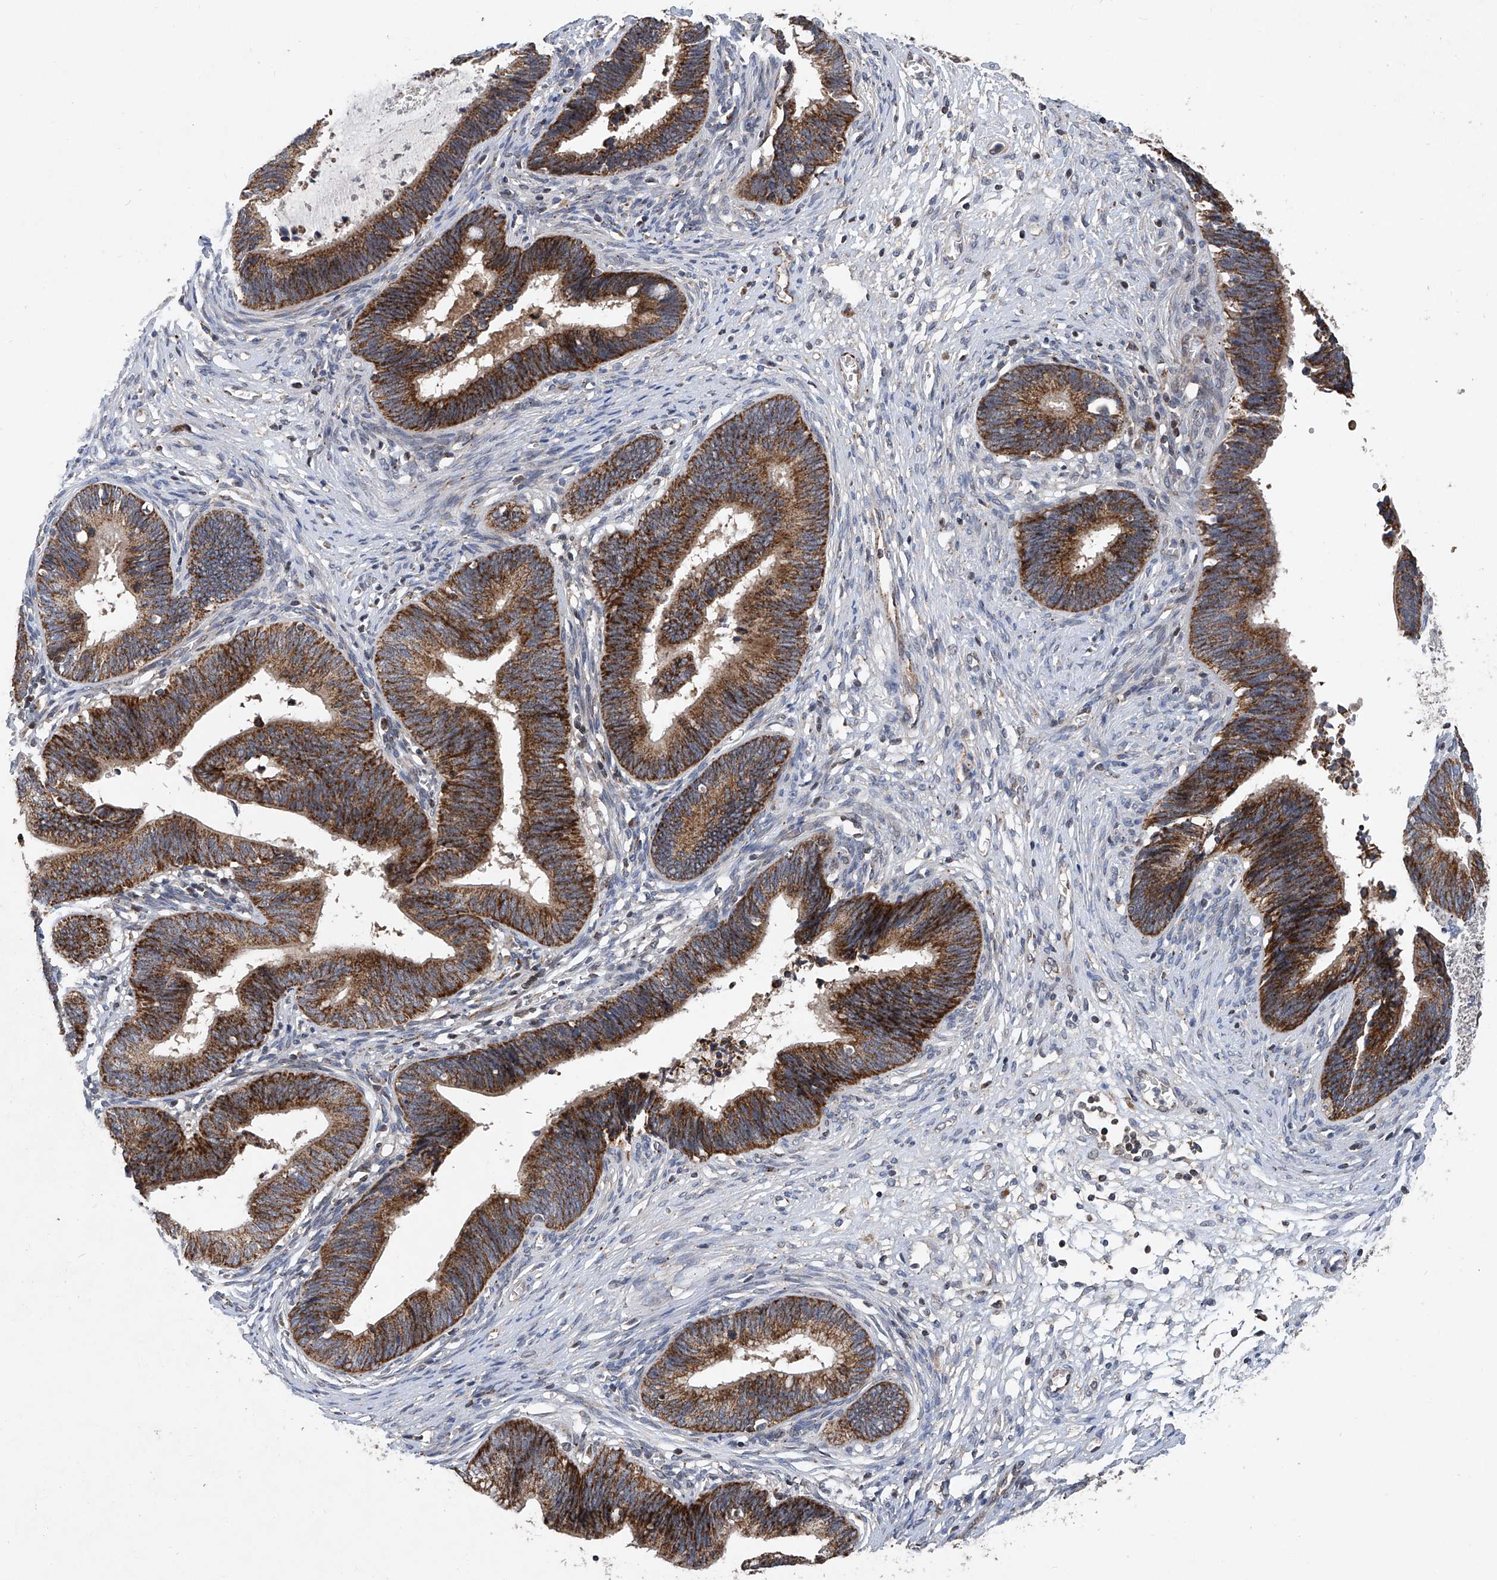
{"staining": {"intensity": "strong", "quantity": ">75%", "location": "cytoplasmic/membranous"}, "tissue": "cervical cancer", "cell_type": "Tumor cells", "image_type": "cancer", "snomed": [{"axis": "morphology", "description": "Adenocarcinoma, NOS"}, {"axis": "topography", "description": "Cervix"}], "caption": "There is high levels of strong cytoplasmic/membranous expression in tumor cells of adenocarcinoma (cervical), as demonstrated by immunohistochemical staining (brown color).", "gene": "BCKDHB", "patient": {"sex": "female", "age": 44}}